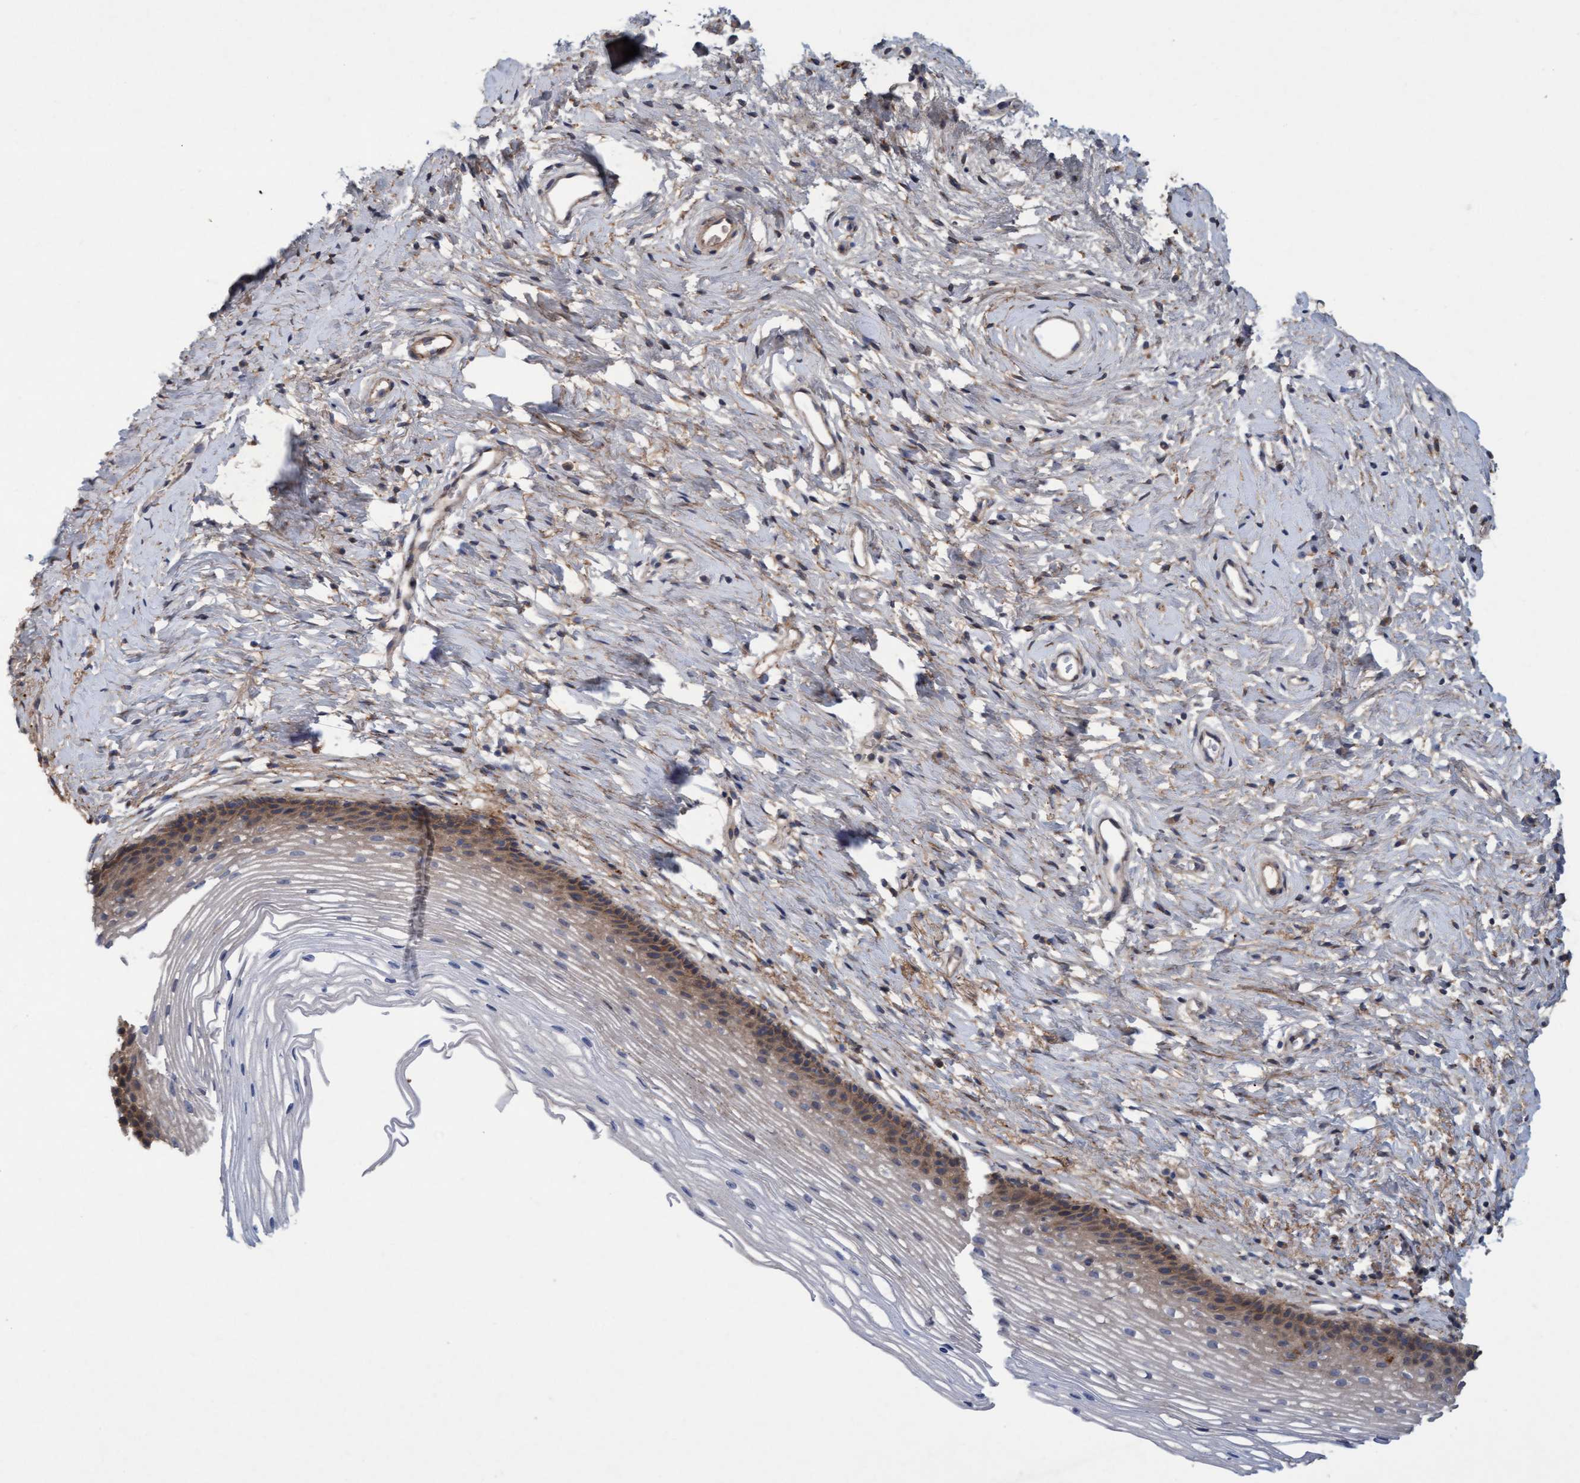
{"staining": {"intensity": "weak", "quantity": "25%-75%", "location": "cytoplasmic/membranous"}, "tissue": "cervix", "cell_type": "Glandular cells", "image_type": "normal", "snomed": [{"axis": "morphology", "description": "Normal tissue, NOS"}, {"axis": "topography", "description": "Cervix"}], "caption": "Unremarkable cervix shows weak cytoplasmic/membranous staining in approximately 25%-75% of glandular cells (DAB = brown stain, brightfield microscopy at high magnification)..", "gene": "DDHD2", "patient": {"sex": "female", "age": 77}}